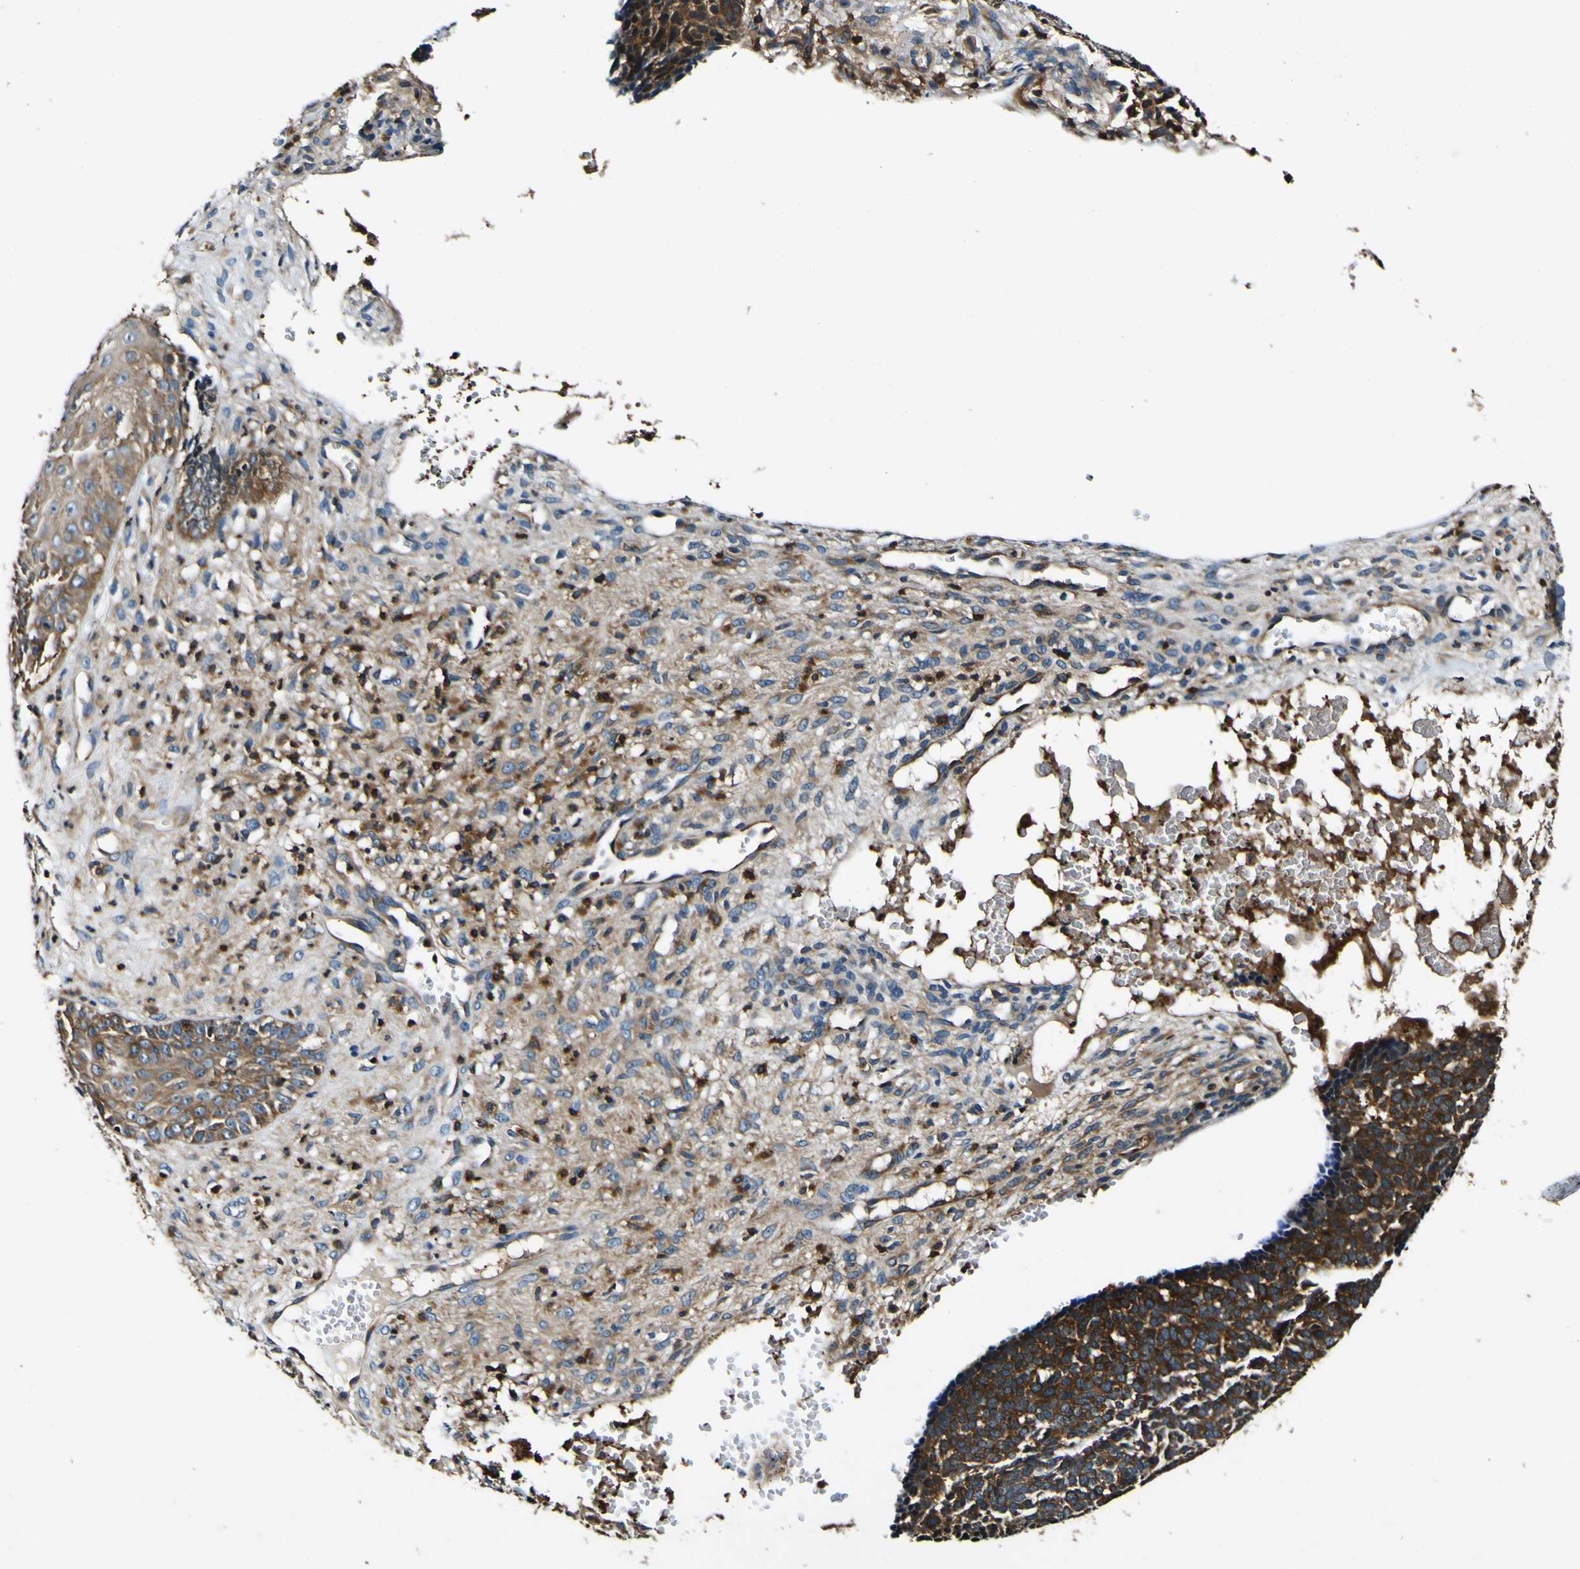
{"staining": {"intensity": "moderate", "quantity": ">75%", "location": "cytoplasmic/membranous"}, "tissue": "skin cancer", "cell_type": "Tumor cells", "image_type": "cancer", "snomed": [{"axis": "morphology", "description": "Basal cell carcinoma"}, {"axis": "topography", "description": "Skin"}], "caption": "Human skin cancer stained with a brown dye shows moderate cytoplasmic/membranous positive positivity in about >75% of tumor cells.", "gene": "RHOT2", "patient": {"sex": "male", "age": 84}}